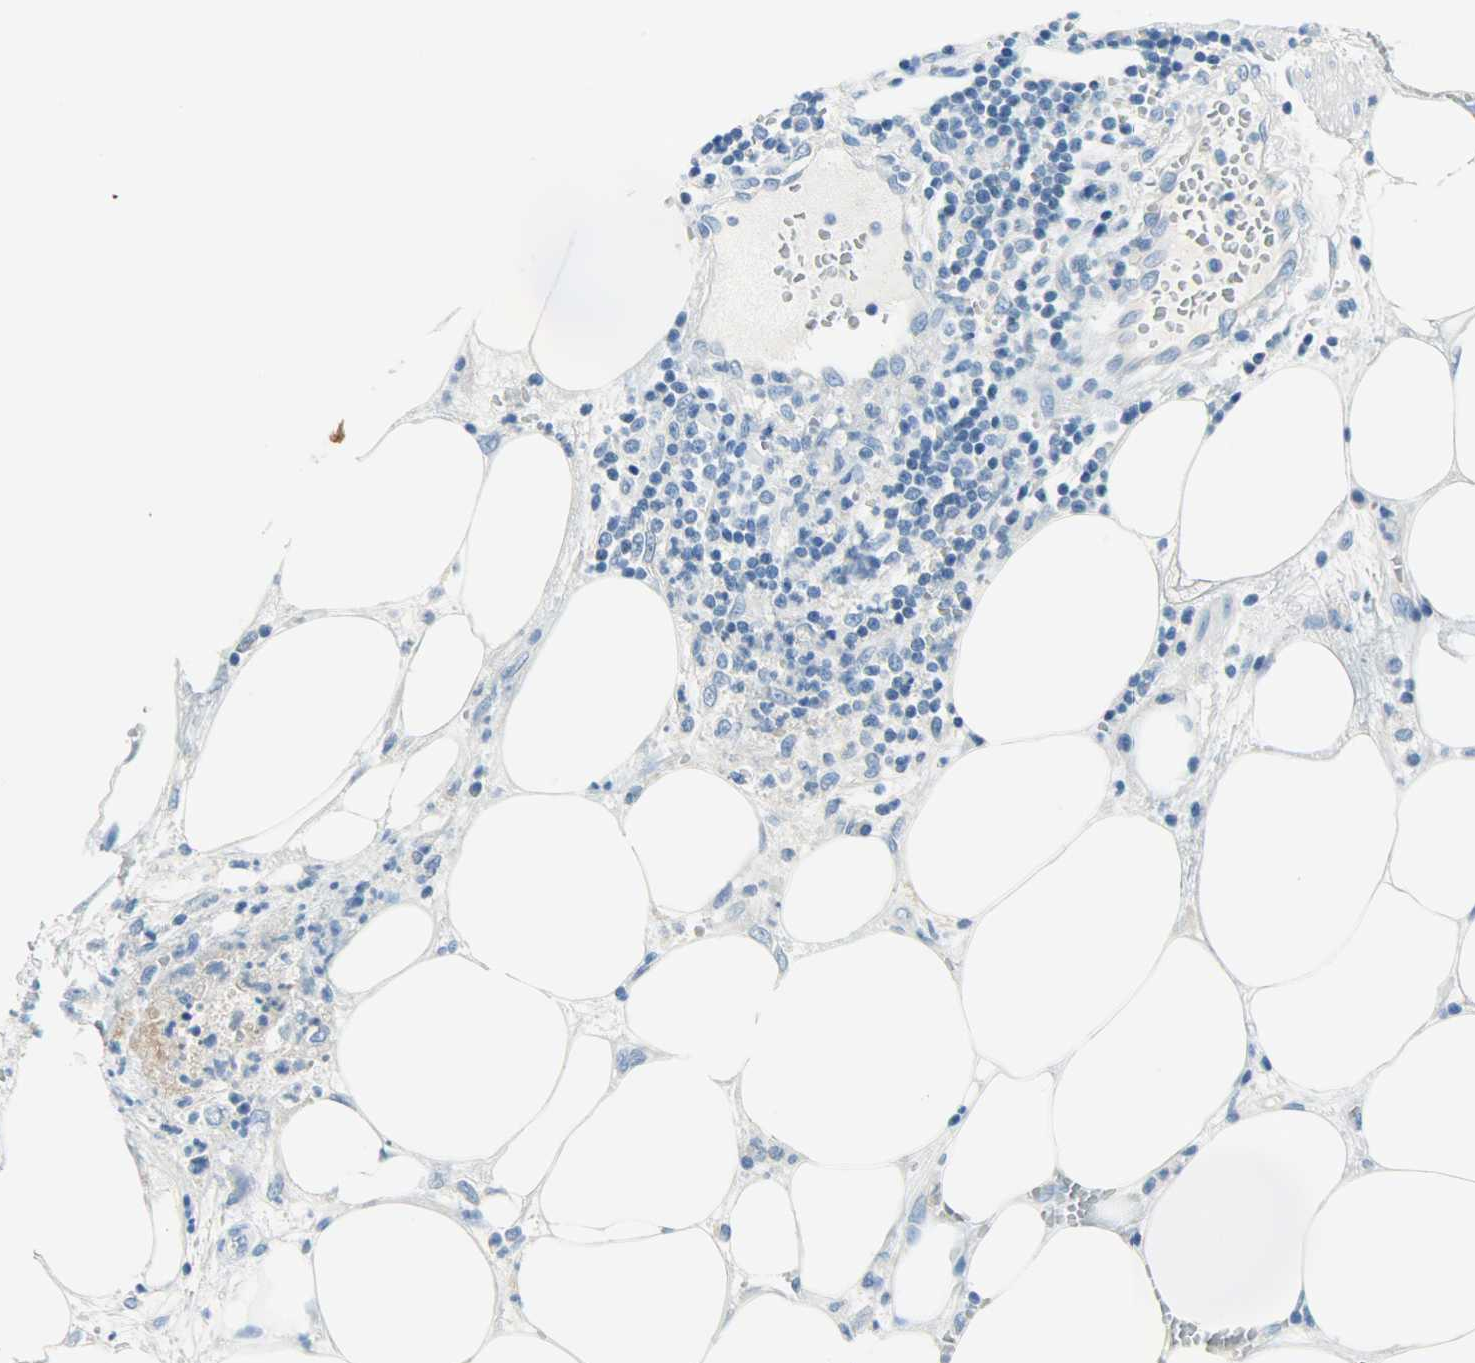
{"staining": {"intensity": "strong", "quantity": "25%-75%", "location": "cytoplasmic/membranous"}, "tissue": "pancreatic cancer", "cell_type": "Tumor cells", "image_type": "cancer", "snomed": [{"axis": "morphology", "description": "Adenocarcinoma, NOS"}, {"axis": "topography", "description": "Pancreas"}], "caption": "Immunohistochemistry (IHC) micrograph of neoplastic tissue: human pancreatic cancer (adenocarcinoma) stained using IHC exhibits high levels of strong protein expression localized specifically in the cytoplasmic/membranous of tumor cells, appearing as a cytoplasmic/membranous brown color.", "gene": "PROM1", "patient": {"sex": "male", "age": 70}}